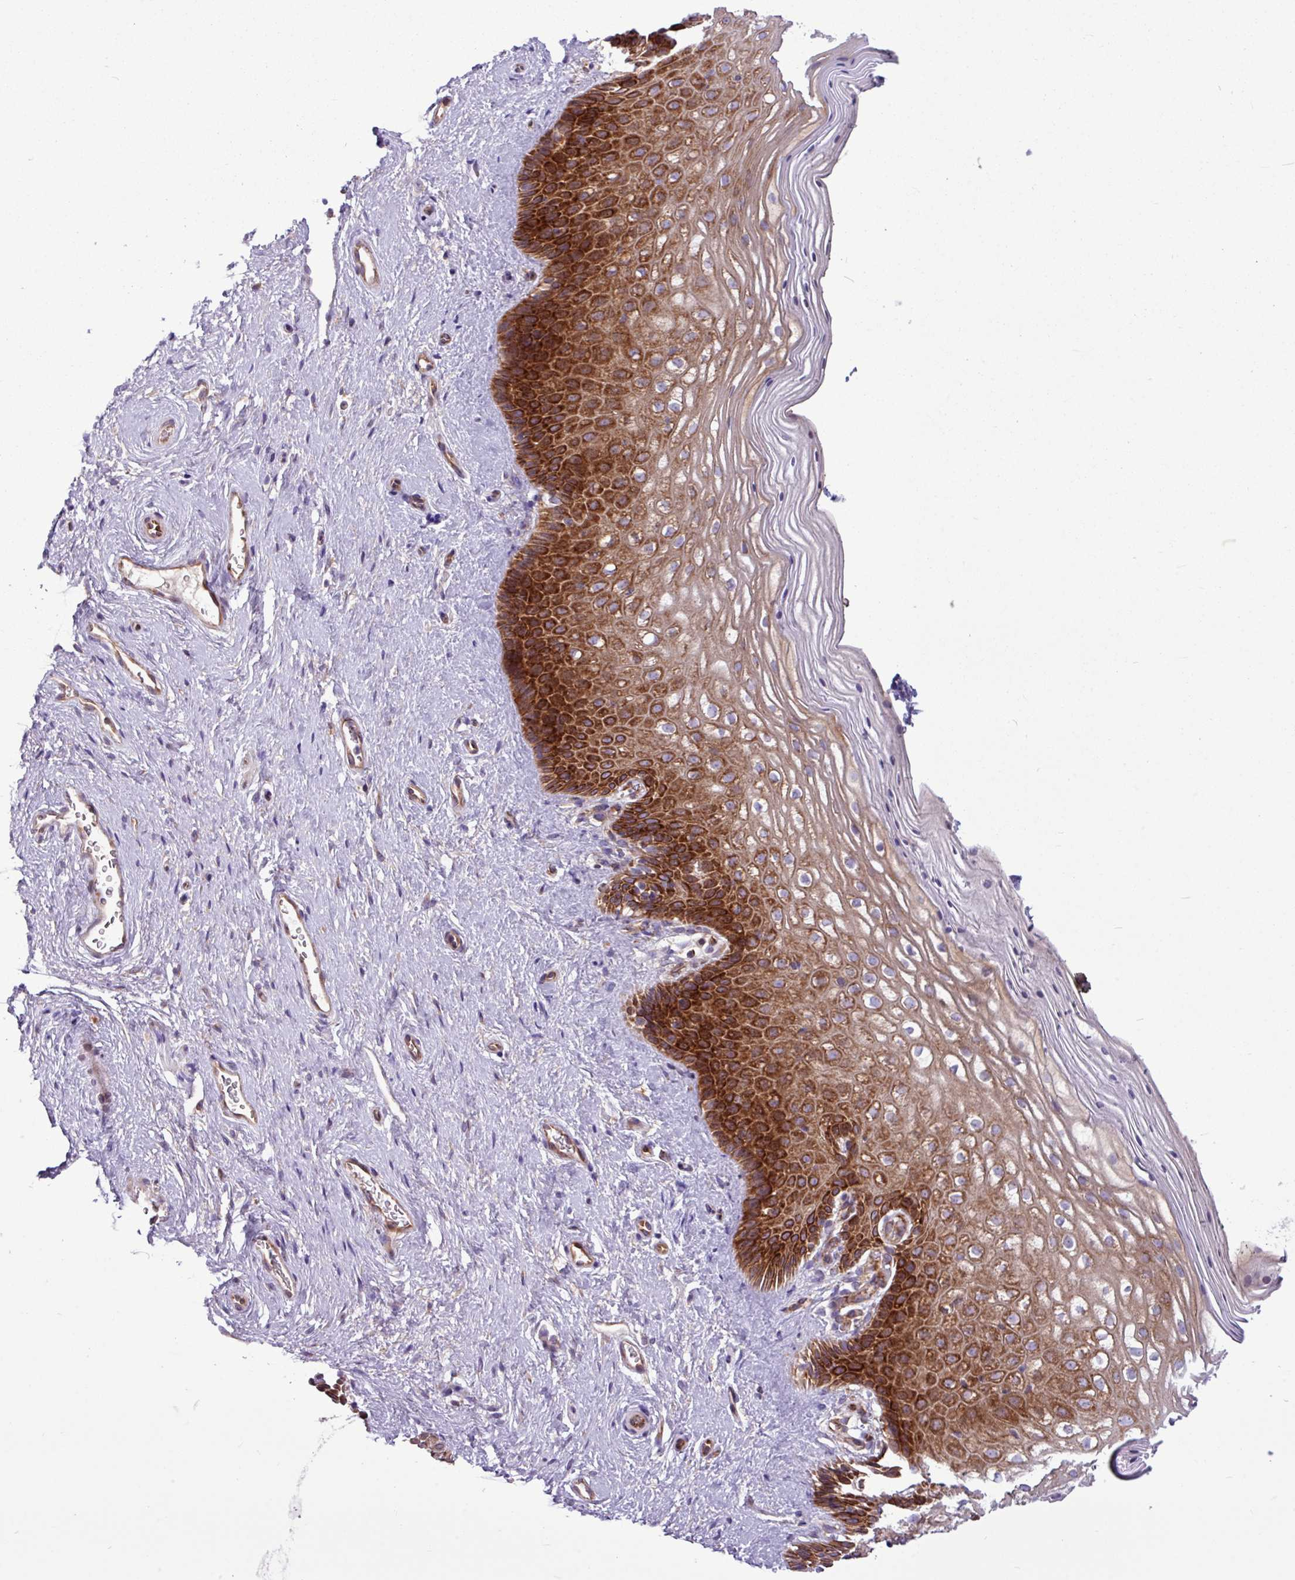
{"staining": {"intensity": "strong", "quantity": ">75%", "location": "cytoplasmic/membranous"}, "tissue": "vagina", "cell_type": "Squamous epithelial cells", "image_type": "normal", "snomed": [{"axis": "morphology", "description": "Normal tissue, NOS"}, {"axis": "topography", "description": "Vagina"}], "caption": "High-magnification brightfield microscopy of unremarkable vagina stained with DAB (brown) and counterstained with hematoxylin (blue). squamous epithelial cells exhibit strong cytoplasmic/membranous expression is seen in about>75% of cells. (DAB (3,3'-diaminobenzidine) IHC, brown staining for protein, blue staining for nuclei).", "gene": "MROH2A", "patient": {"sex": "female", "age": 47}}